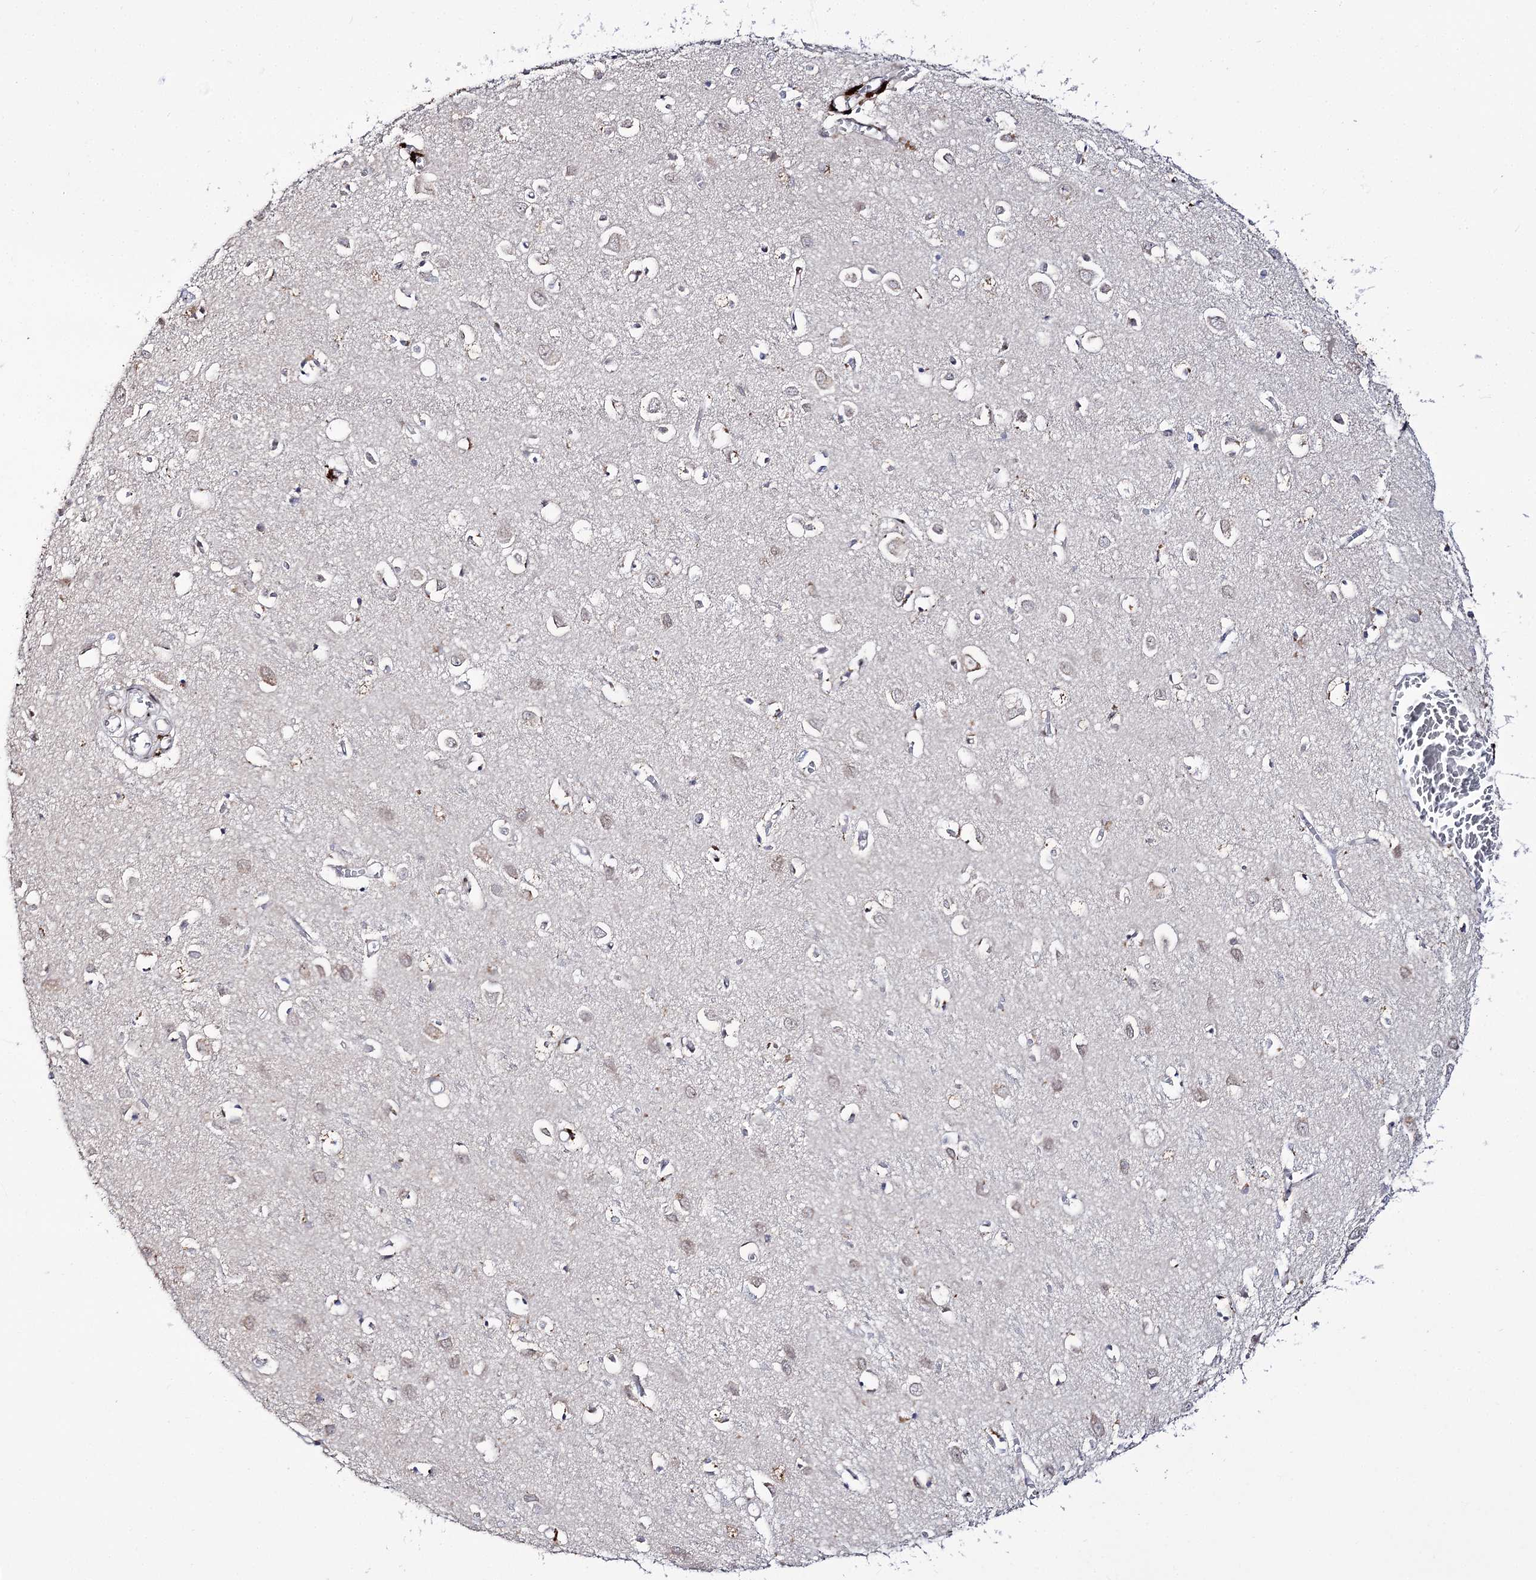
{"staining": {"intensity": "negative", "quantity": "none", "location": "none"}, "tissue": "cerebral cortex", "cell_type": "Endothelial cells", "image_type": "normal", "snomed": [{"axis": "morphology", "description": "Normal tissue, NOS"}, {"axis": "topography", "description": "Cerebral cortex"}], "caption": "The micrograph demonstrates no staining of endothelial cells in benign cerebral cortex.", "gene": "C11orf80", "patient": {"sex": "female", "age": 64}}